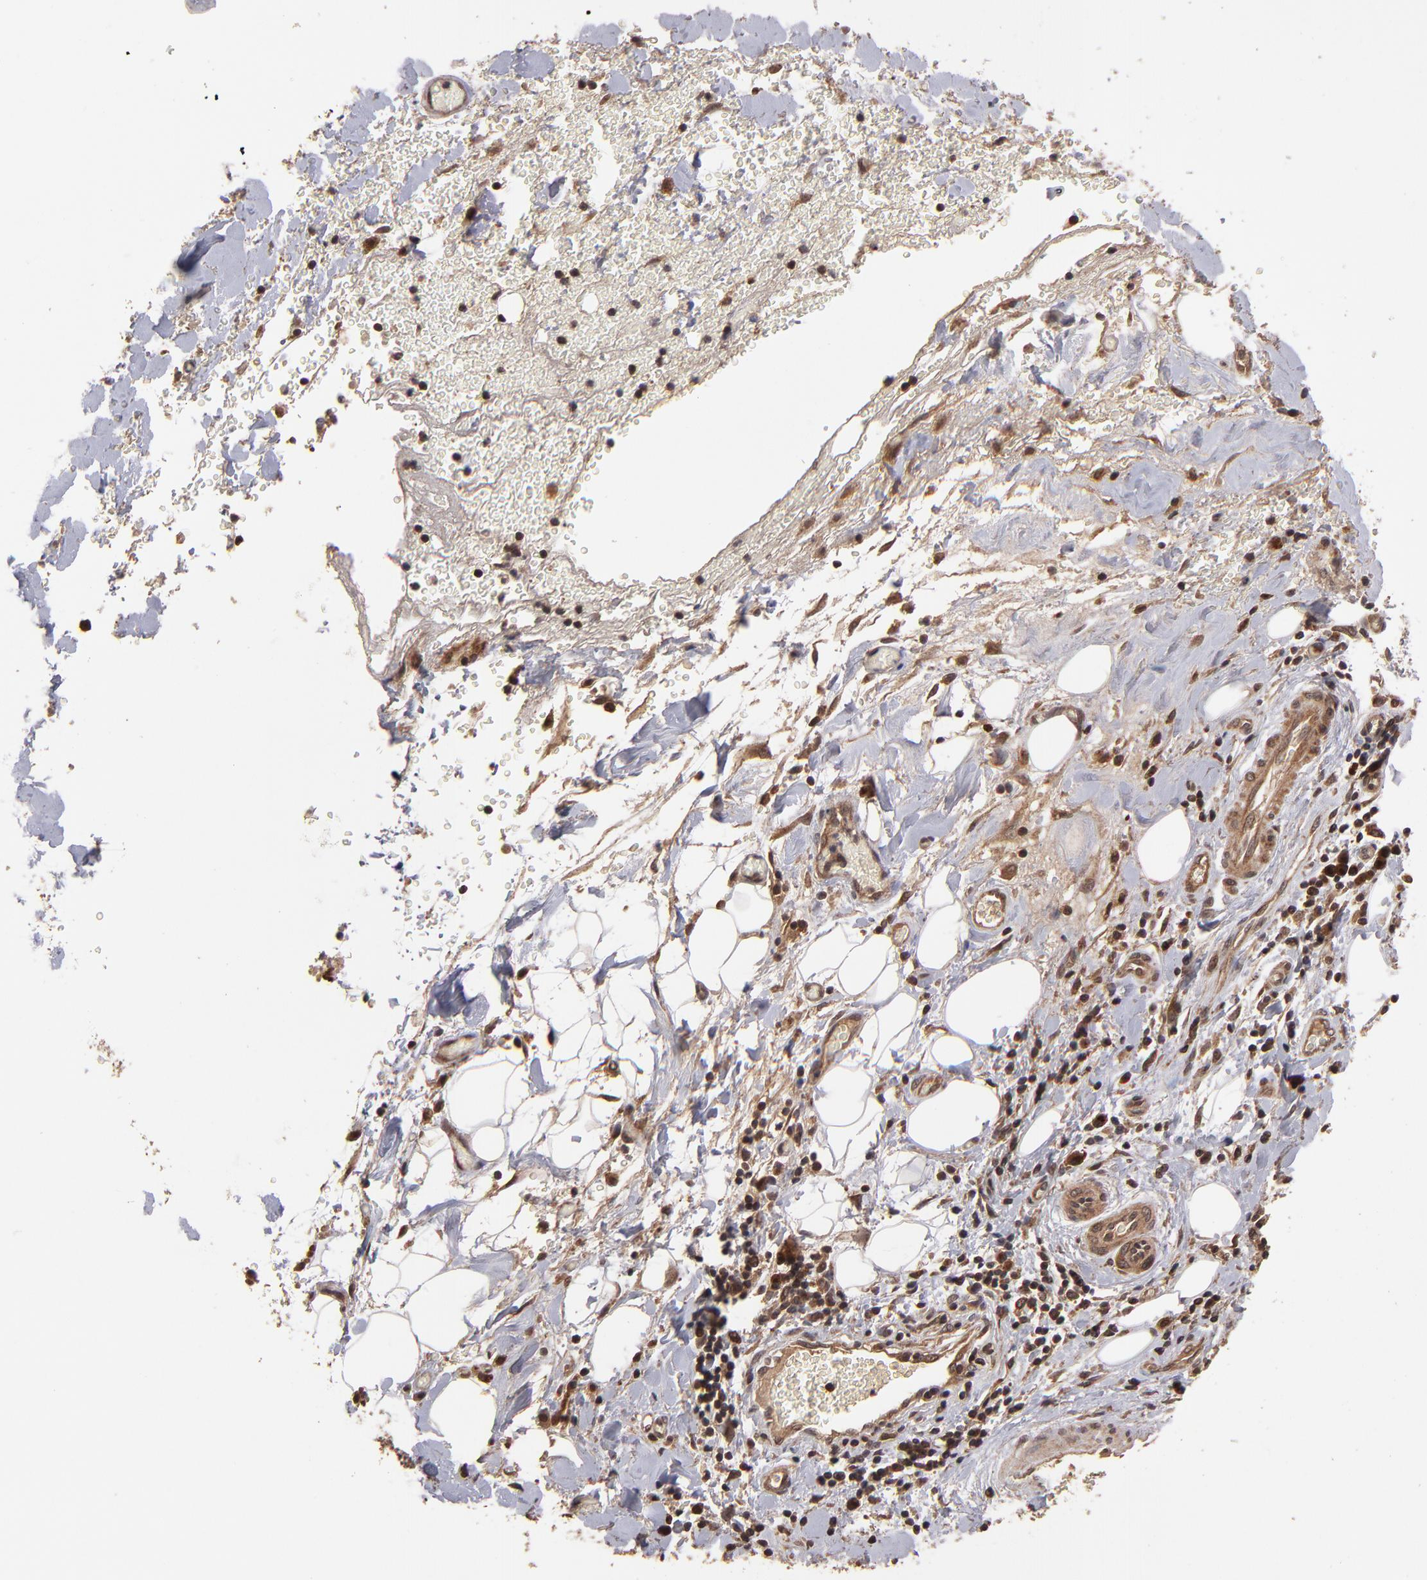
{"staining": {"intensity": "strong", "quantity": ">75%", "location": "cytoplasmic/membranous"}, "tissue": "liver cancer", "cell_type": "Tumor cells", "image_type": "cancer", "snomed": [{"axis": "morphology", "description": "Cholangiocarcinoma"}, {"axis": "topography", "description": "Liver"}], "caption": "Strong cytoplasmic/membranous expression is seen in about >75% of tumor cells in liver cancer.", "gene": "NFE2L2", "patient": {"sex": "male", "age": 58}}